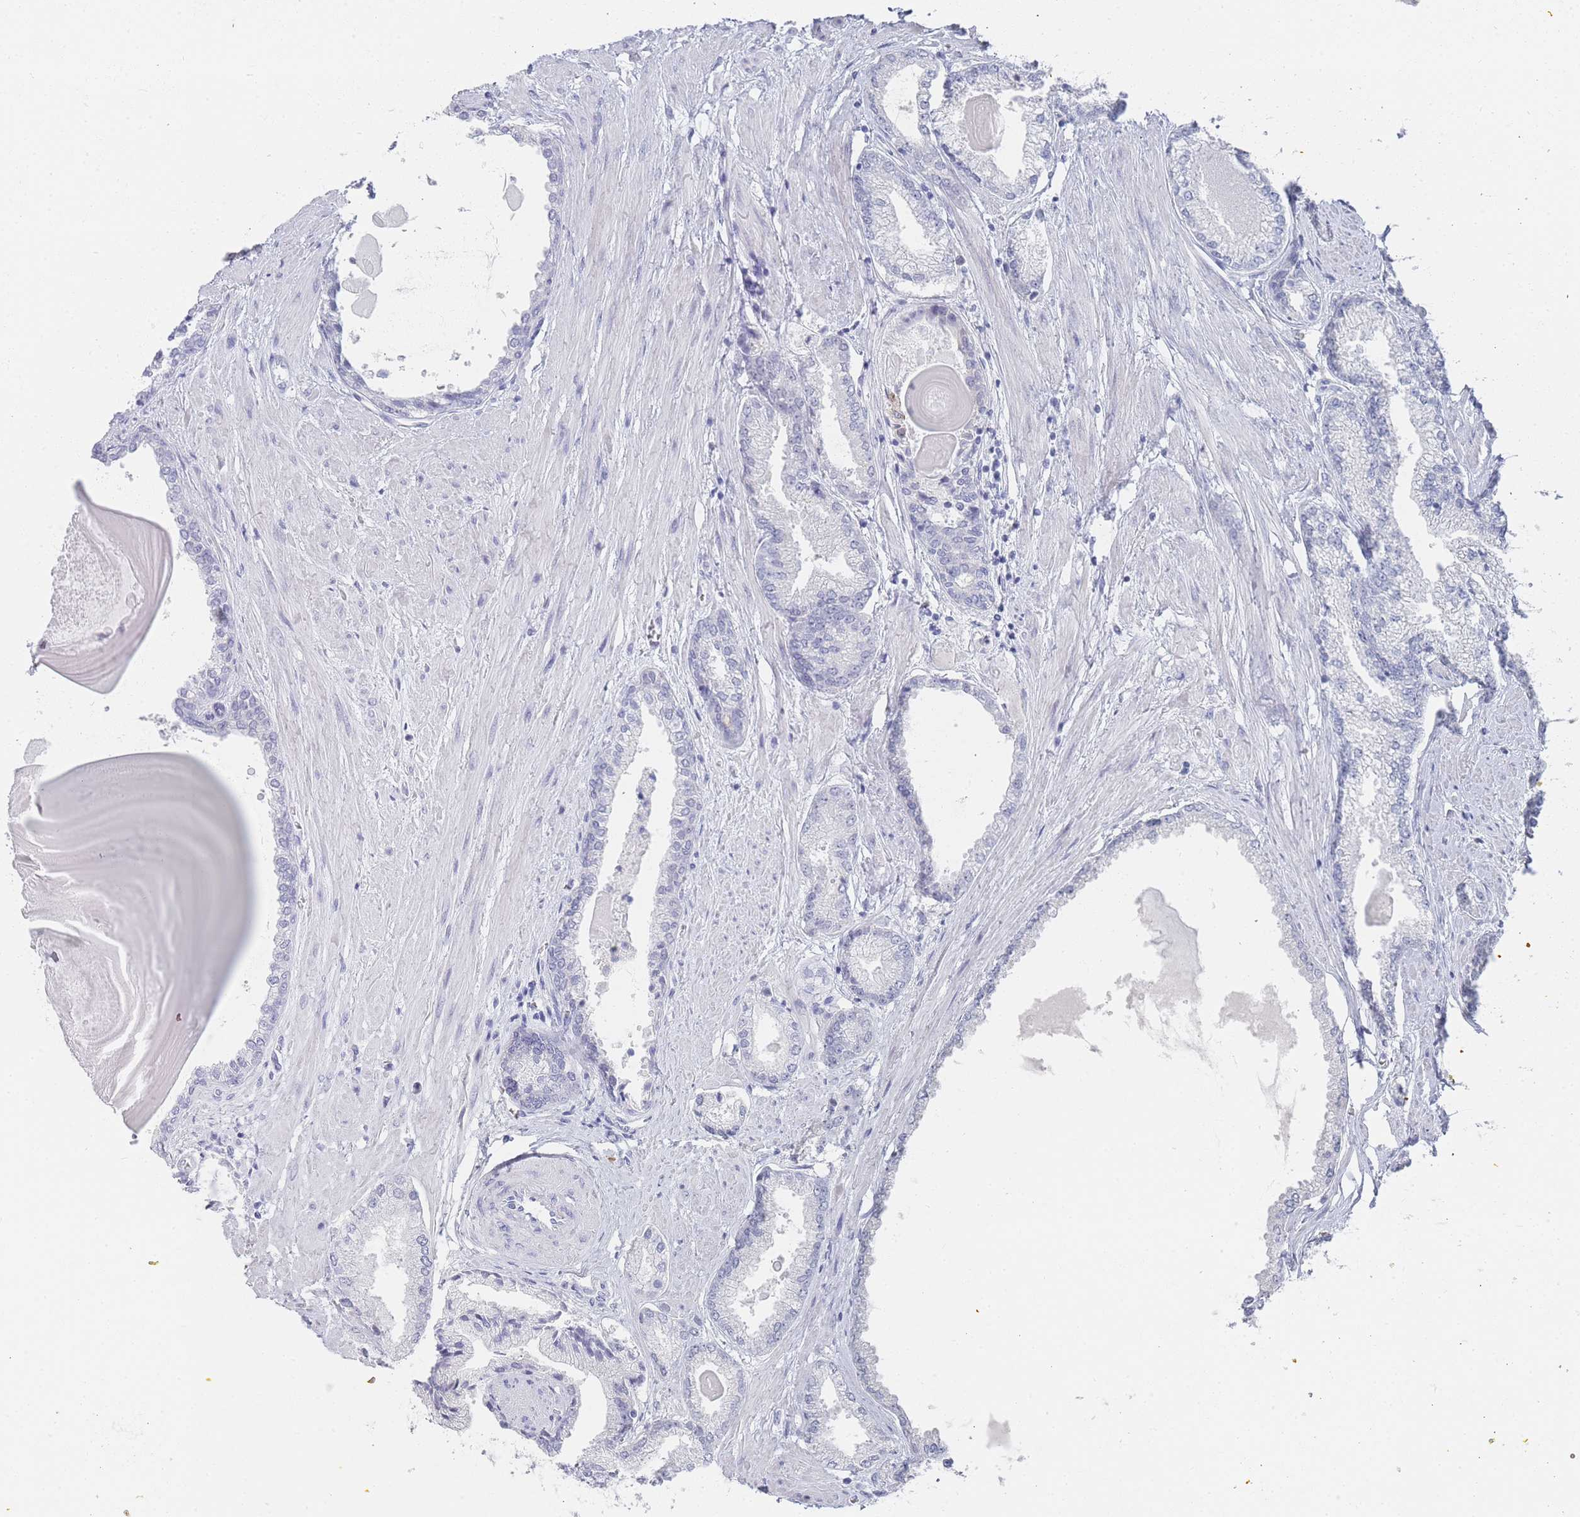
{"staining": {"intensity": "negative", "quantity": "none", "location": "none"}, "tissue": "prostate cancer", "cell_type": "Tumor cells", "image_type": "cancer", "snomed": [{"axis": "morphology", "description": "Adenocarcinoma, High grade"}, {"axis": "topography", "description": "Prostate"}], "caption": "IHC histopathology image of neoplastic tissue: human prostate cancer stained with DAB demonstrates no significant protein positivity in tumor cells. The staining is performed using DAB (3,3'-diaminobenzidine) brown chromogen with nuclei counter-stained in using hematoxylin.", "gene": "IMPG1", "patient": {"sex": "male", "age": 68}}